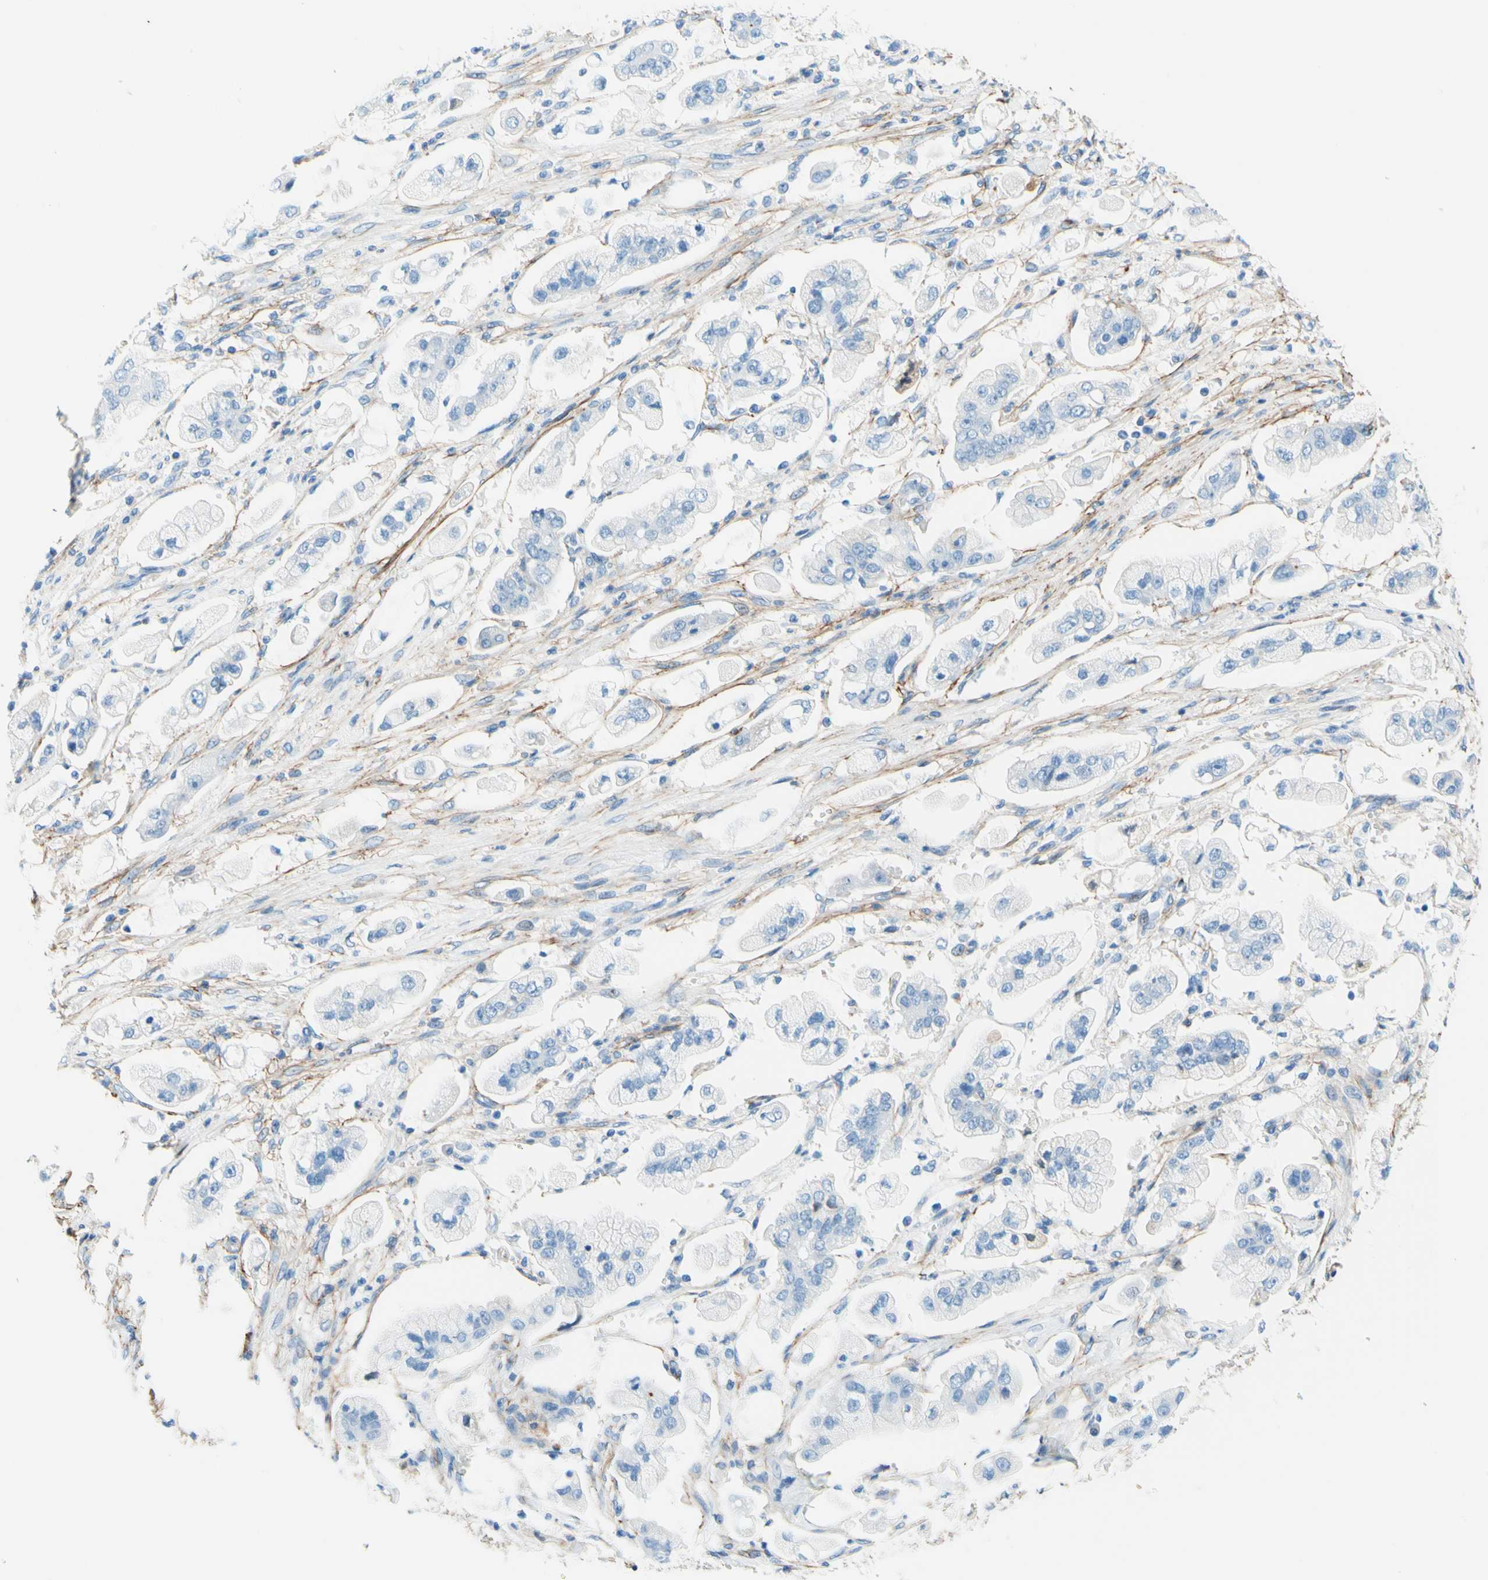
{"staining": {"intensity": "negative", "quantity": "none", "location": "none"}, "tissue": "stomach cancer", "cell_type": "Tumor cells", "image_type": "cancer", "snomed": [{"axis": "morphology", "description": "Adenocarcinoma, NOS"}, {"axis": "topography", "description": "Stomach"}], "caption": "High power microscopy image of an immunohistochemistry (IHC) micrograph of adenocarcinoma (stomach), revealing no significant expression in tumor cells.", "gene": "MFAP5", "patient": {"sex": "male", "age": 62}}